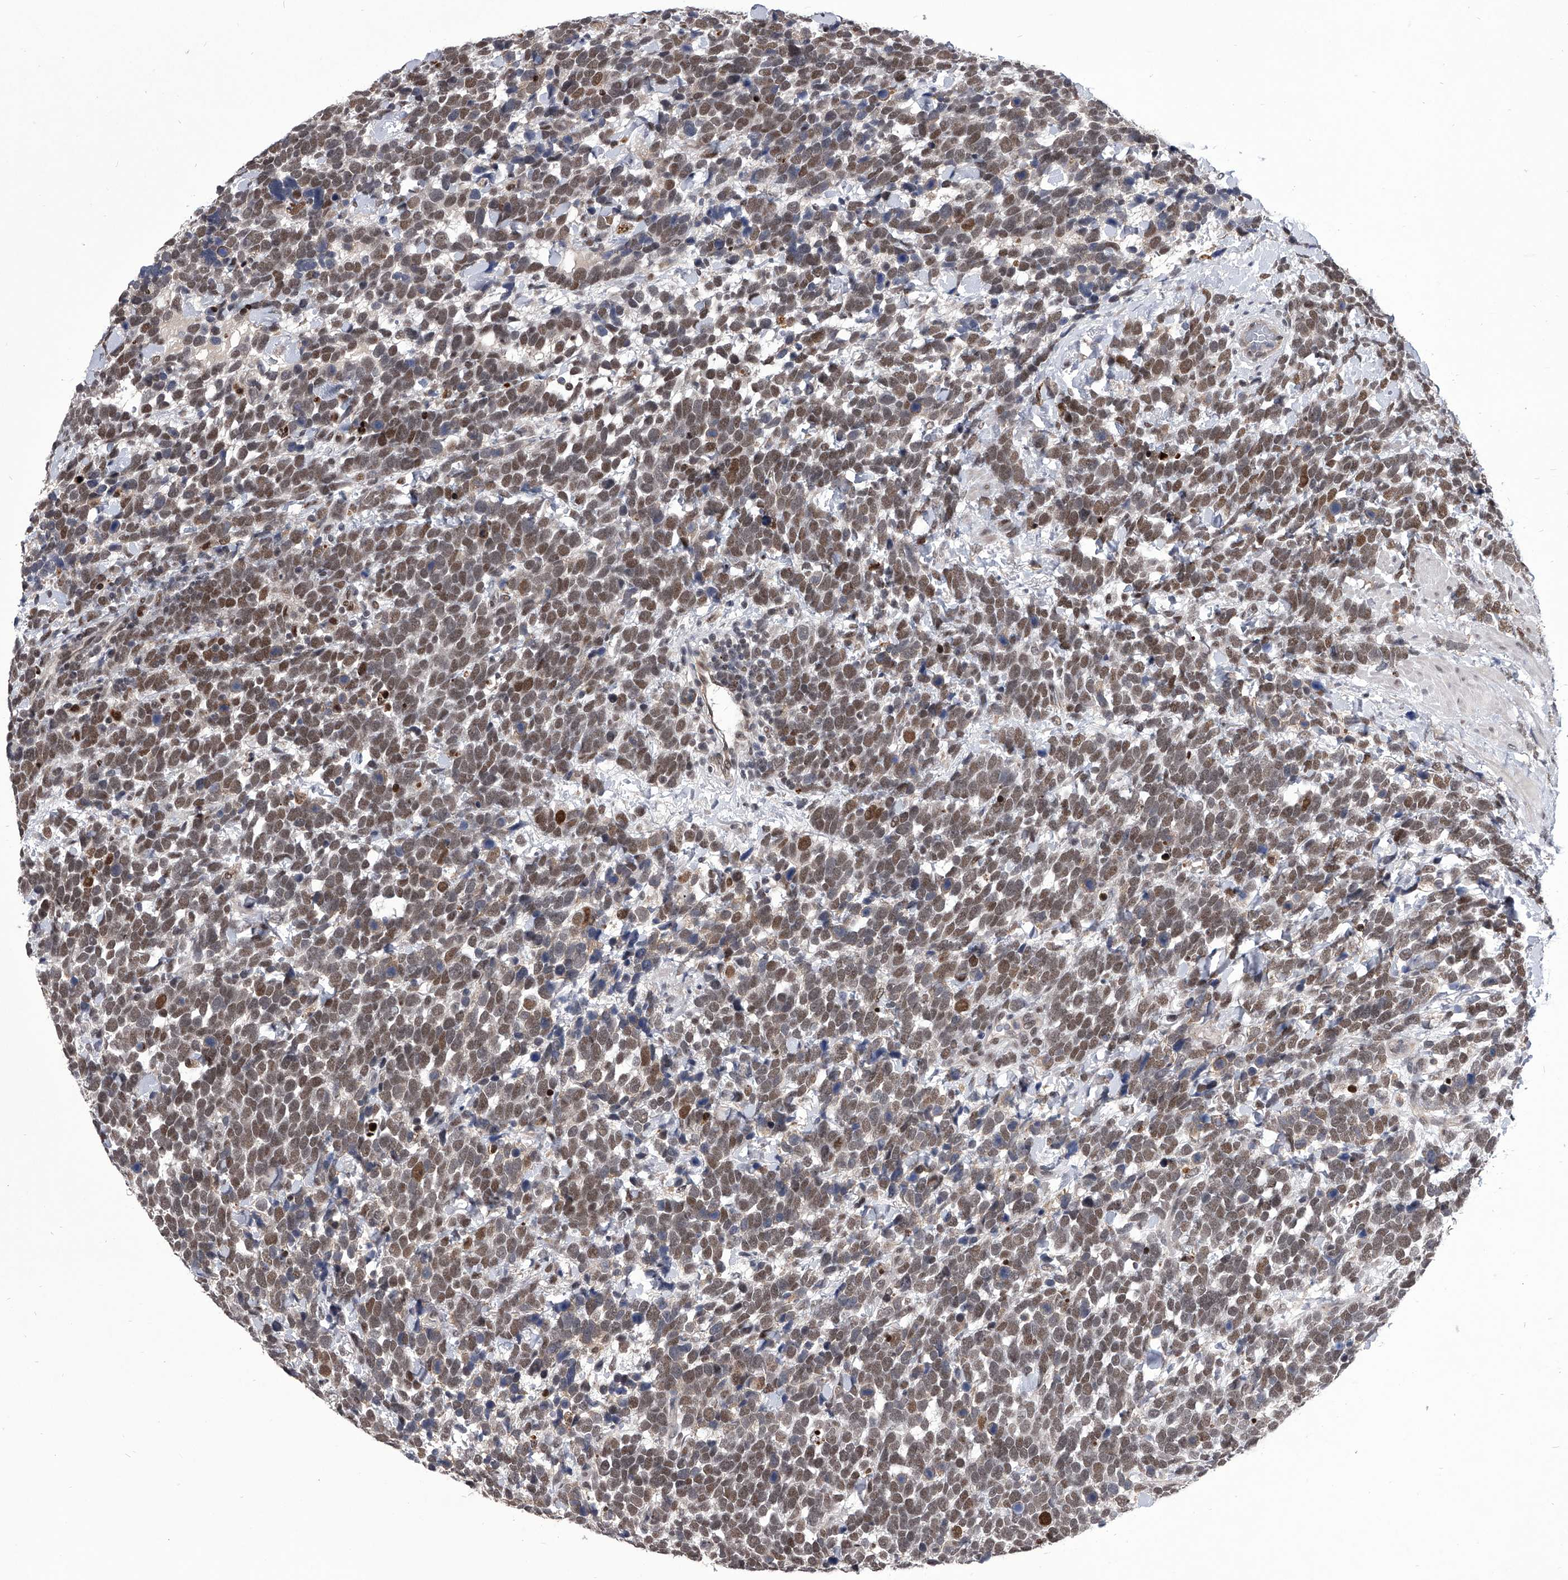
{"staining": {"intensity": "moderate", "quantity": ">75%", "location": "nuclear"}, "tissue": "urothelial cancer", "cell_type": "Tumor cells", "image_type": "cancer", "snomed": [{"axis": "morphology", "description": "Urothelial carcinoma, High grade"}, {"axis": "topography", "description": "Urinary bladder"}], "caption": "Immunohistochemical staining of human urothelial carcinoma (high-grade) shows medium levels of moderate nuclear expression in about >75% of tumor cells. Ihc stains the protein in brown and the nuclei are stained blue.", "gene": "CMTR1", "patient": {"sex": "female", "age": 82}}